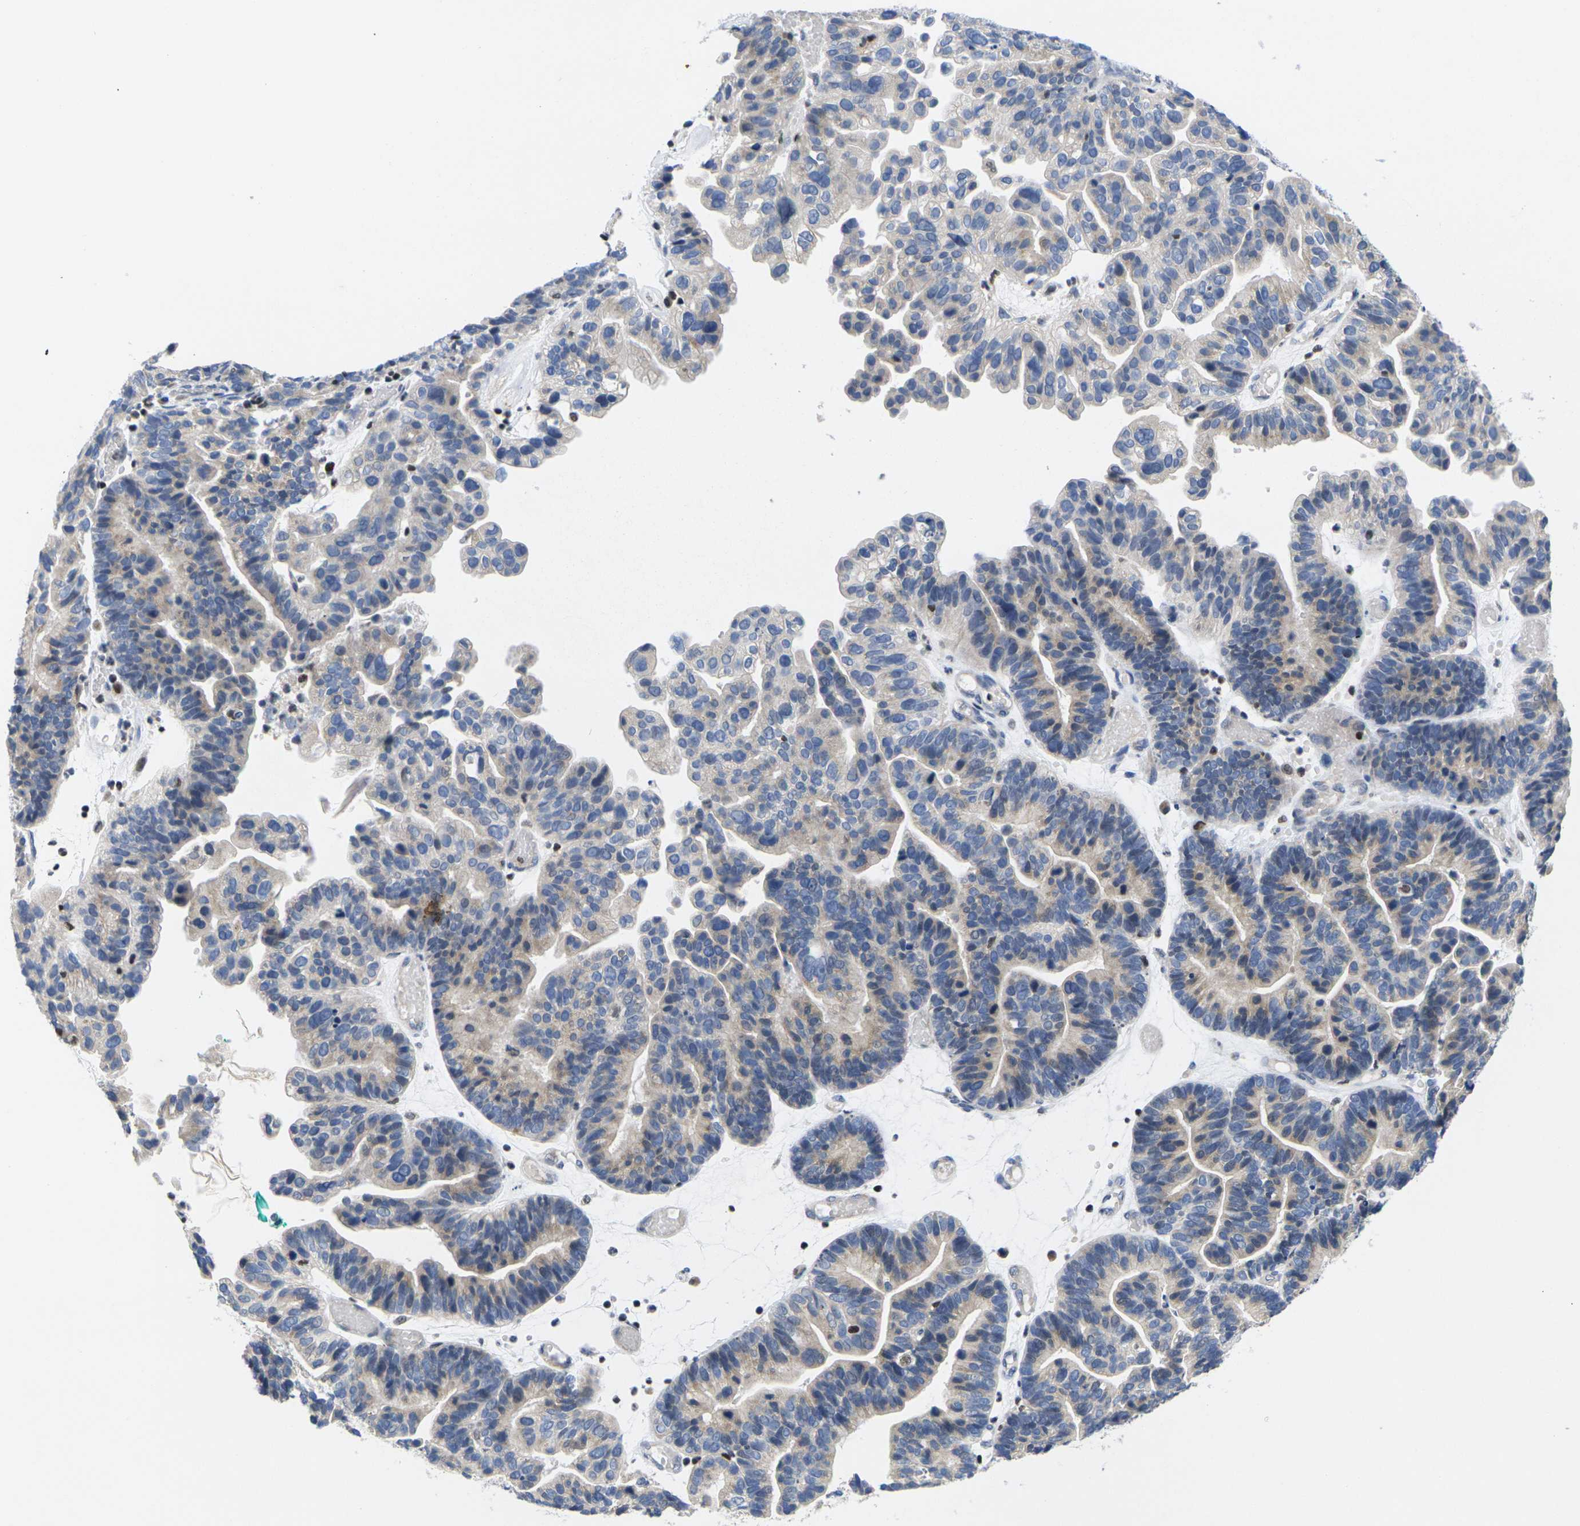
{"staining": {"intensity": "negative", "quantity": "none", "location": "none"}, "tissue": "ovarian cancer", "cell_type": "Tumor cells", "image_type": "cancer", "snomed": [{"axis": "morphology", "description": "Cystadenocarcinoma, serous, NOS"}, {"axis": "topography", "description": "Ovary"}], "caption": "Immunohistochemistry (IHC) of human ovarian serous cystadenocarcinoma shows no staining in tumor cells.", "gene": "IKZF1", "patient": {"sex": "female", "age": 56}}